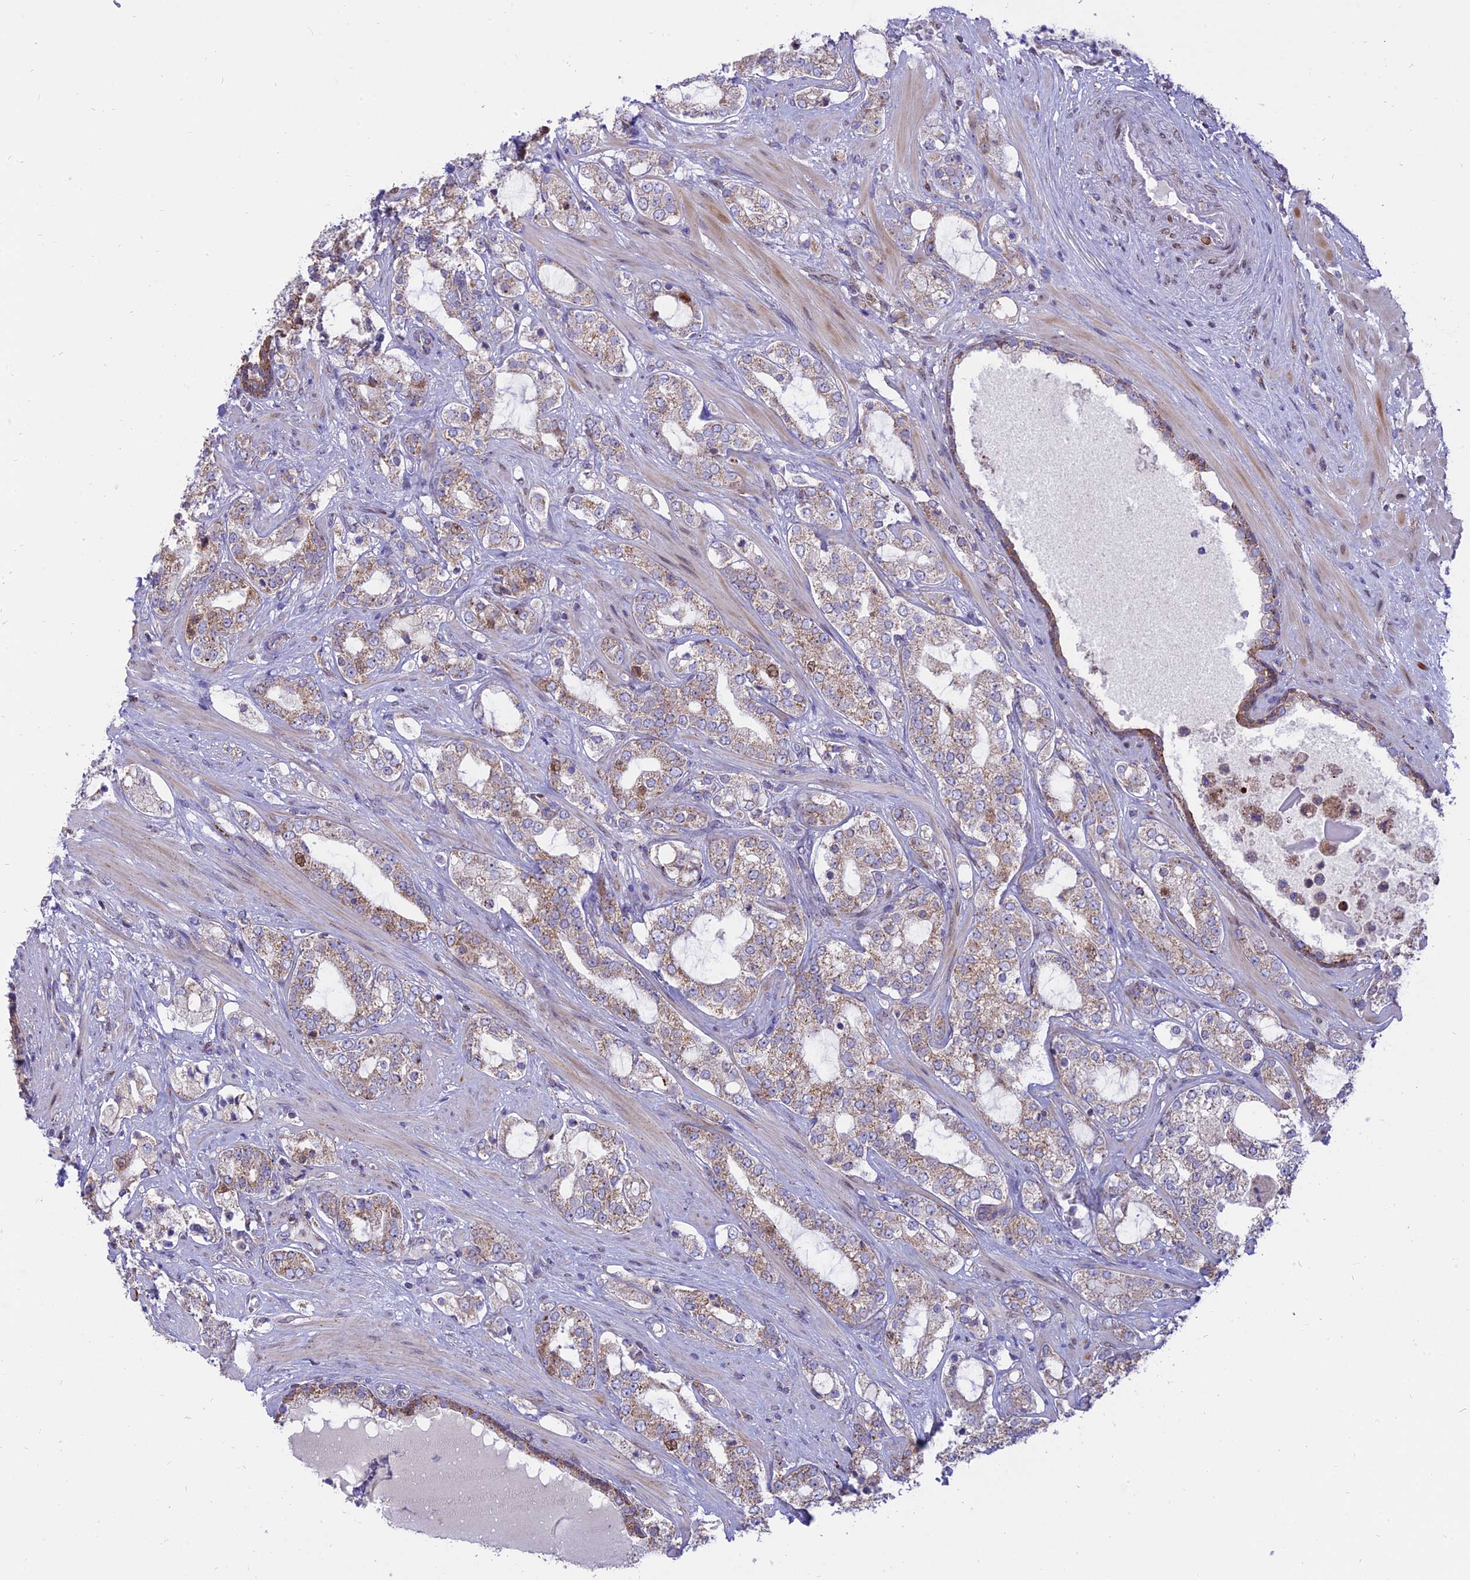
{"staining": {"intensity": "weak", "quantity": "25%-75%", "location": "cytoplasmic/membranous"}, "tissue": "prostate cancer", "cell_type": "Tumor cells", "image_type": "cancer", "snomed": [{"axis": "morphology", "description": "Adenocarcinoma, High grade"}, {"axis": "topography", "description": "Prostate"}], "caption": "Immunohistochemical staining of prostate cancer displays low levels of weak cytoplasmic/membranous protein staining in about 25%-75% of tumor cells.", "gene": "CENPV", "patient": {"sex": "male", "age": 64}}